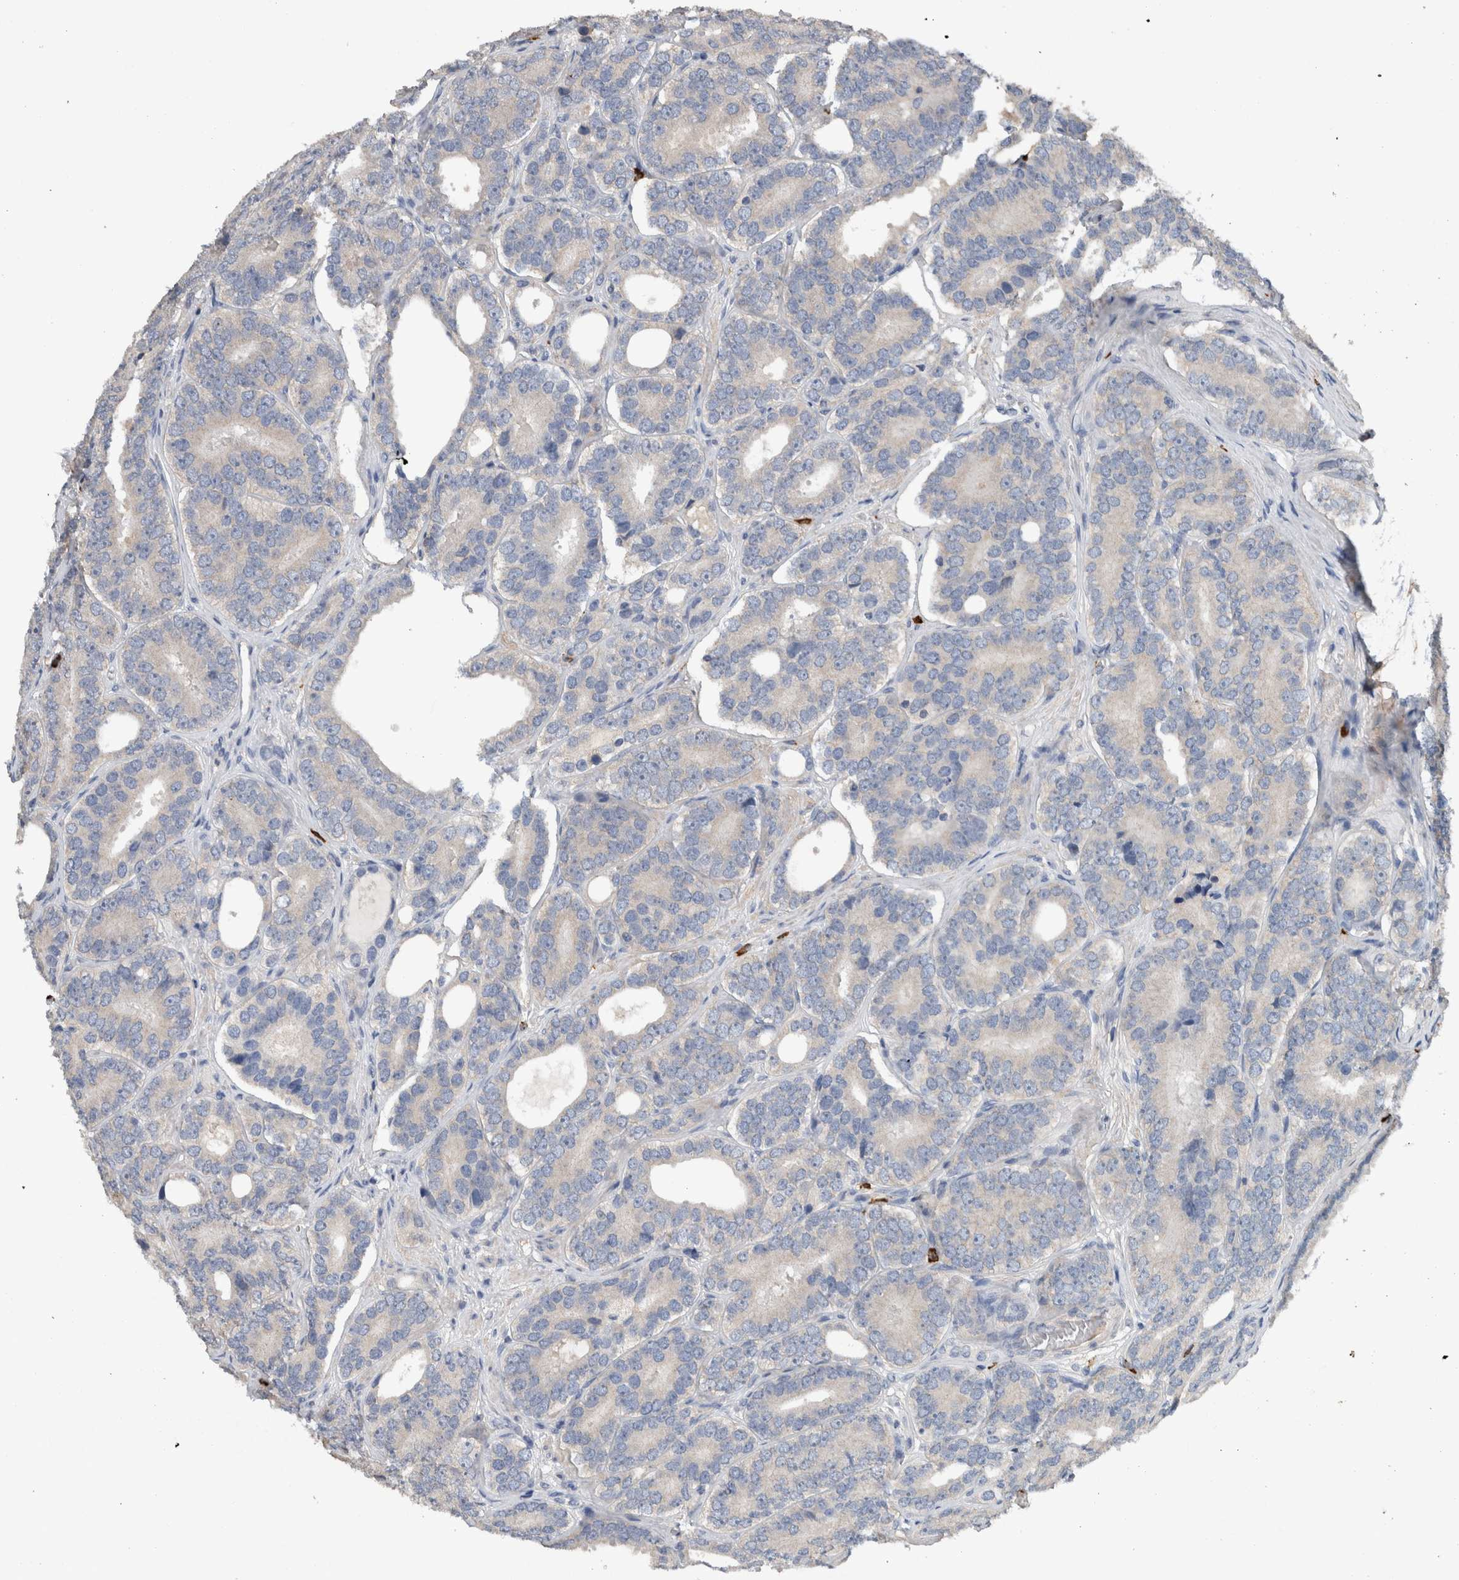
{"staining": {"intensity": "negative", "quantity": "none", "location": "none"}, "tissue": "prostate cancer", "cell_type": "Tumor cells", "image_type": "cancer", "snomed": [{"axis": "morphology", "description": "Adenocarcinoma, High grade"}, {"axis": "topography", "description": "Prostate"}], "caption": "Micrograph shows no significant protein staining in tumor cells of high-grade adenocarcinoma (prostate). (IHC, brightfield microscopy, high magnification).", "gene": "CRNN", "patient": {"sex": "male", "age": 56}}